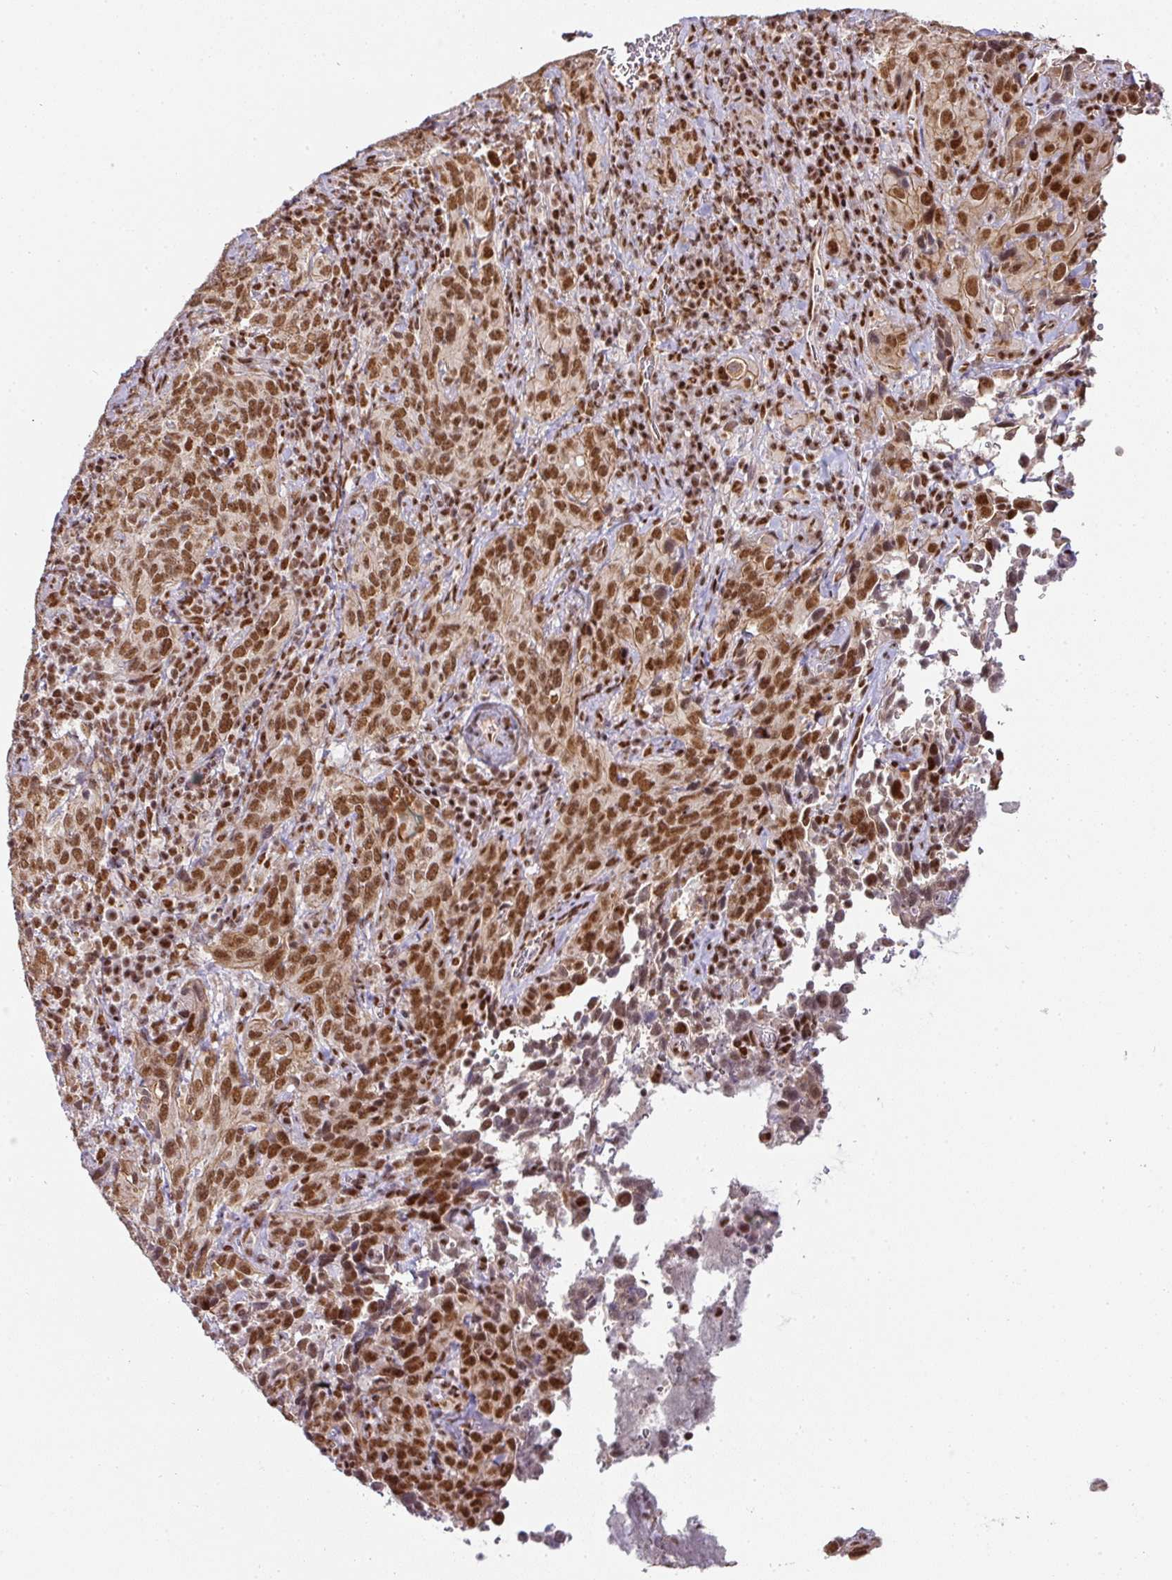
{"staining": {"intensity": "strong", "quantity": ">75%", "location": "nuclear"}, "tissue": "cervical cancer", "cell_type": "Tumor cells", "image_type": "cancer", "snomed": [{"axis": "morphology", "description": "Squamous cell carcinoma, NOS"}, {"axis": "topography", "description": "Cervix"}], "caption": "Cervical cancer stained with a brown dye shows strong nuclear positive positivity in about >75% of tumor cells.", "gene": "NCOA5", "patient": {"sex": "female", "age": 51}}